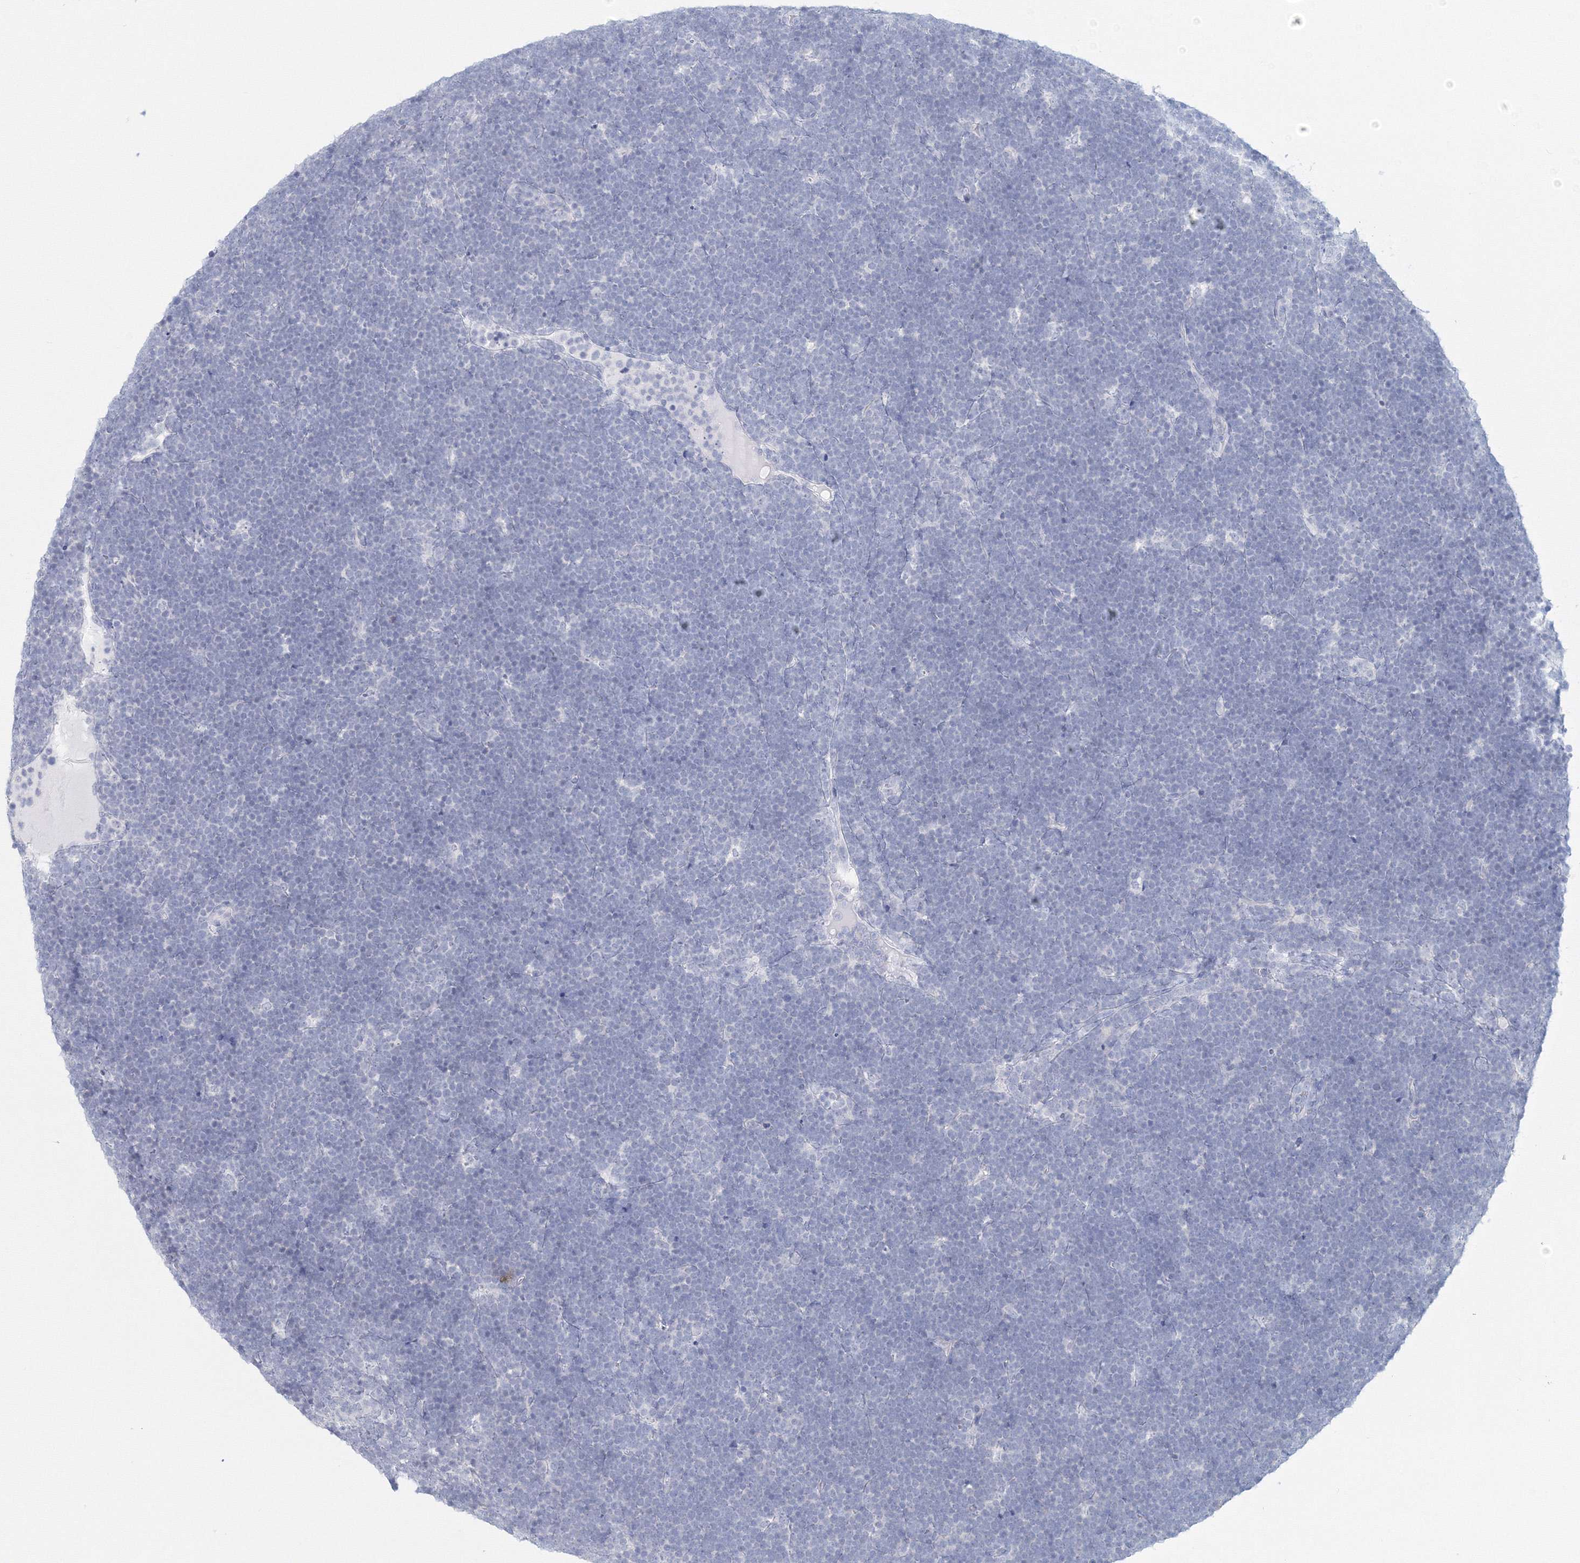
{"staining": {"intensity": "negative", "quantity": "none", "location": "none"}, "tissue": "lymphoma", "cell_type": "Tumor cells", "image_type": "cancer", "snomed": [{"axis": "morphology", "description": "Malignant lymphoma, non-Hodgkin's type, High grade"}, {"axis": "topography", "description": "Lymph node"}], "caption": "The photomicrograph exhibits no staining of tumor cells in lymphoma. (DAB immunohistochemistry with hematoxylin counter stain).", "gene": "VSIG1", "patient": {"sex": "male", "age": 13}}